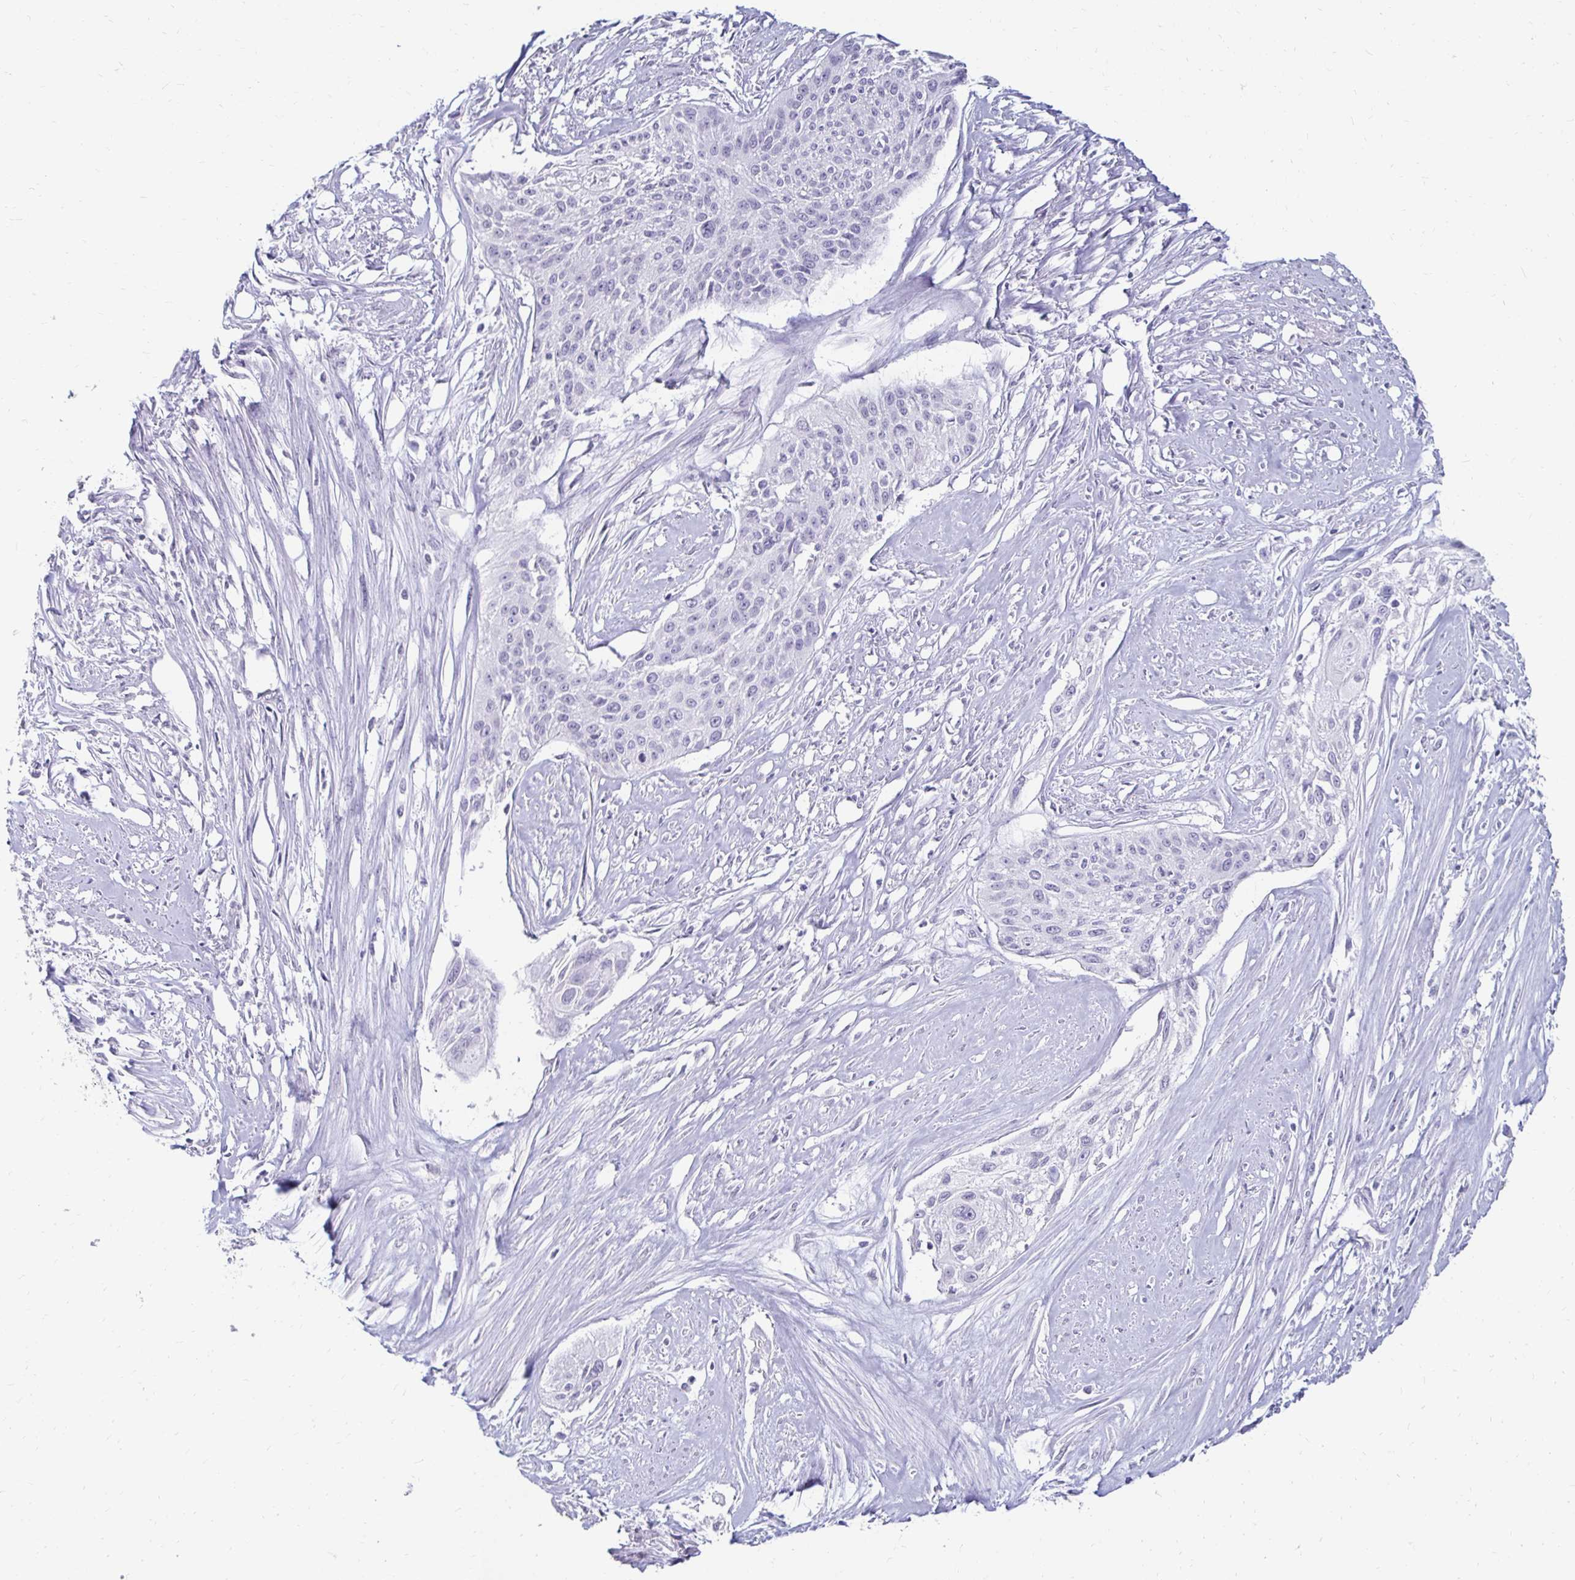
{"staining": {"intensity": "negative", "quantity": "none", "location": "none"}, "tissue": "cervical cancer", "cell_type": "Tumor cells", "image_type": "cancer", "snomed": [{"axis": "morphology", "description": "Squamous cell carcinoma, NOS"}, {"axis": "topography", "description": "Cervix"}], "caption": "An immunohistochemistry (IHC) image of cervical cancer (squamous cell carcinoma) is shown. There is no staining in tumor cells of cervical cancer (squamous cell carcinoma).", "gene": "TOMM34", "patient": {"sex": "female", "age": 49}}